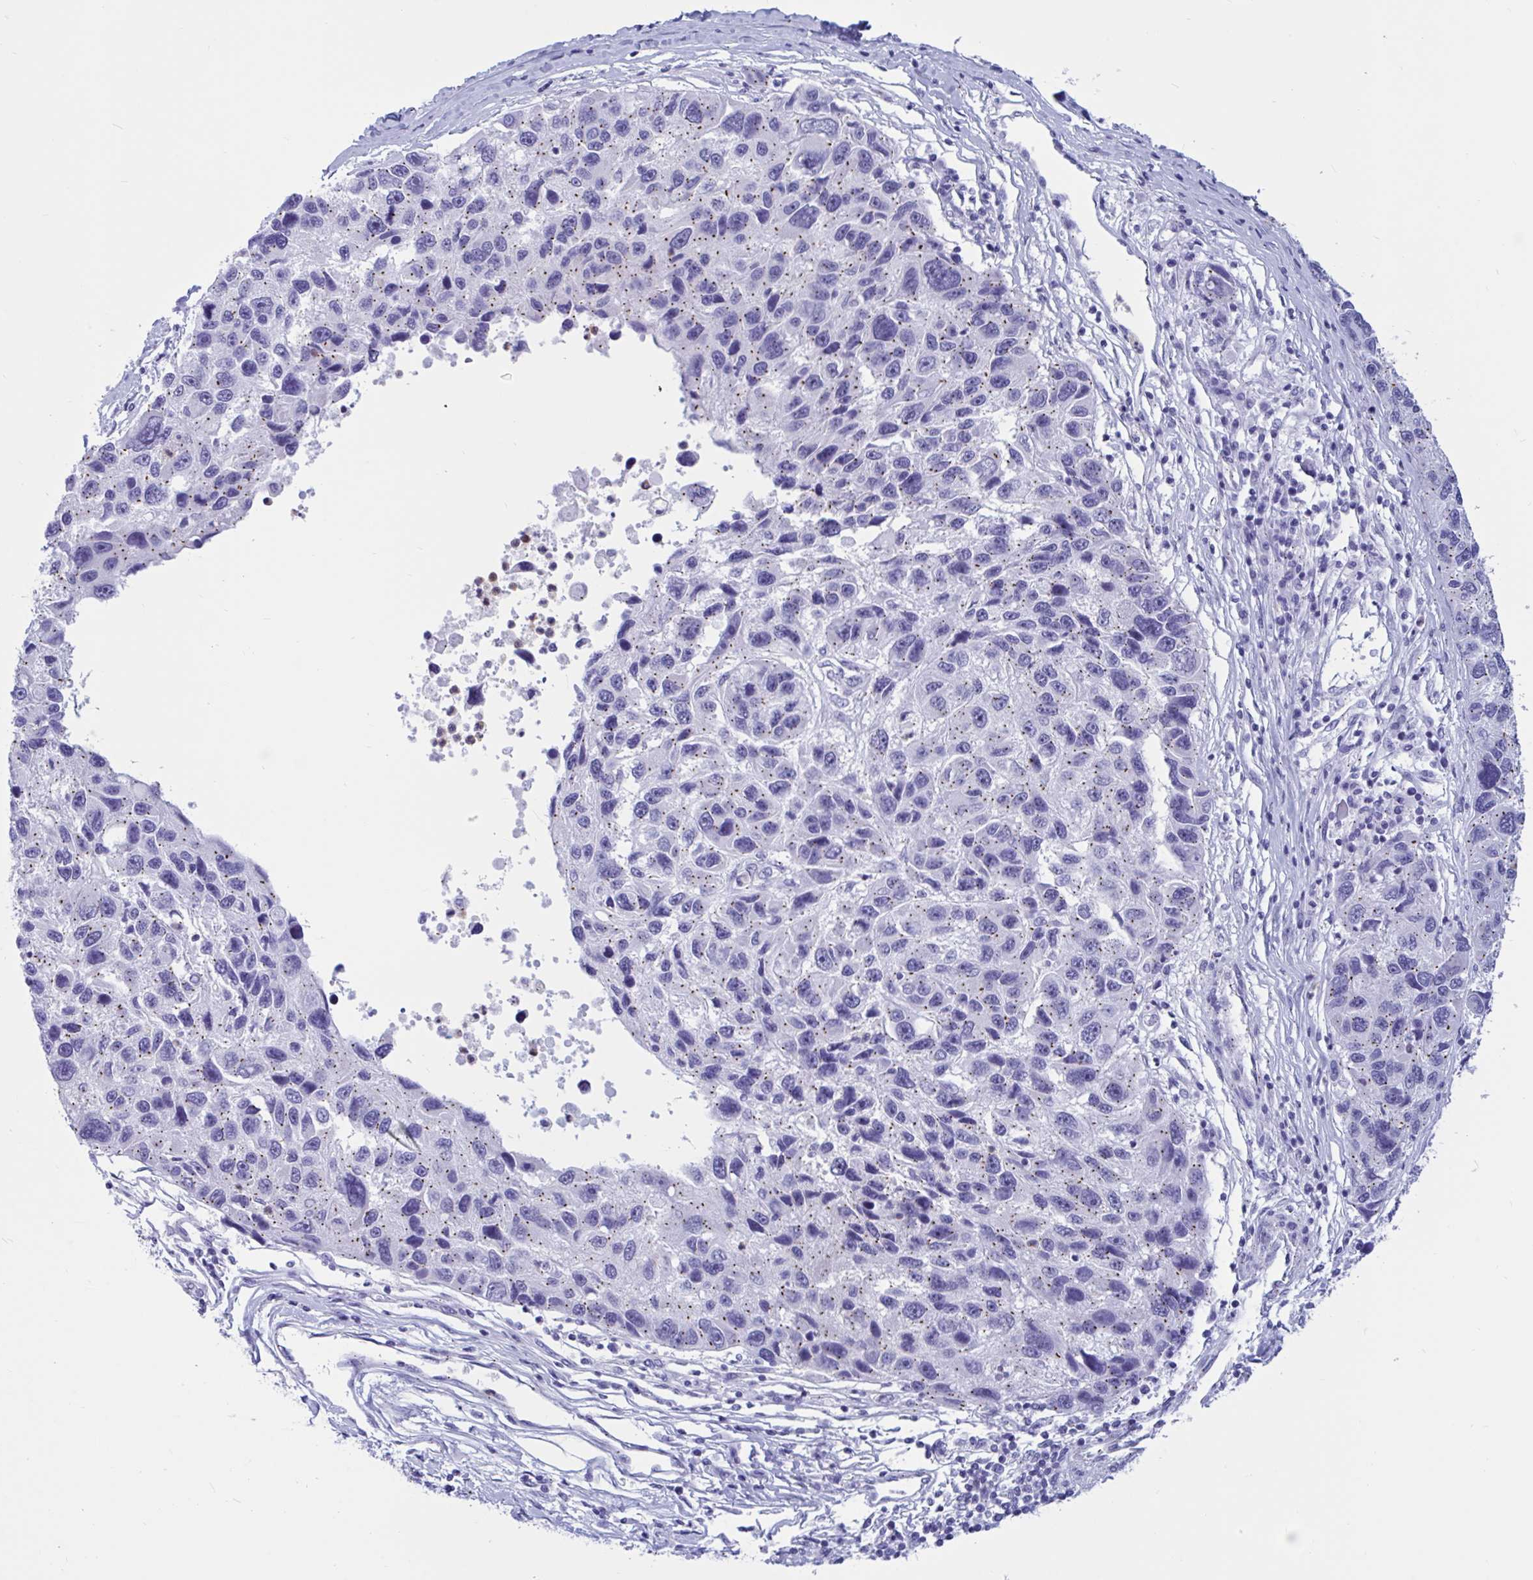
{"staining": {"intensity": "moderate", "quantity": ">75%", "location": "cytoplasmic/membranous"}, "tissue": "melanoma", "cell_type": "Tumor cells", "image_type": "cancer", "snomed": [{"axis": "morphology", "description": "Malignant melanoma, NOS"}, {"axis": "topography", "description": "Skin"}], "caption": "About >75% of tumor cells in malignant melanoma show moderate cytoplasmic/membranous protein expression as visualized by brown immunohistochemical staining.", "gene": "RNASE3", "patient": {"sex": "male", "age": 53}}